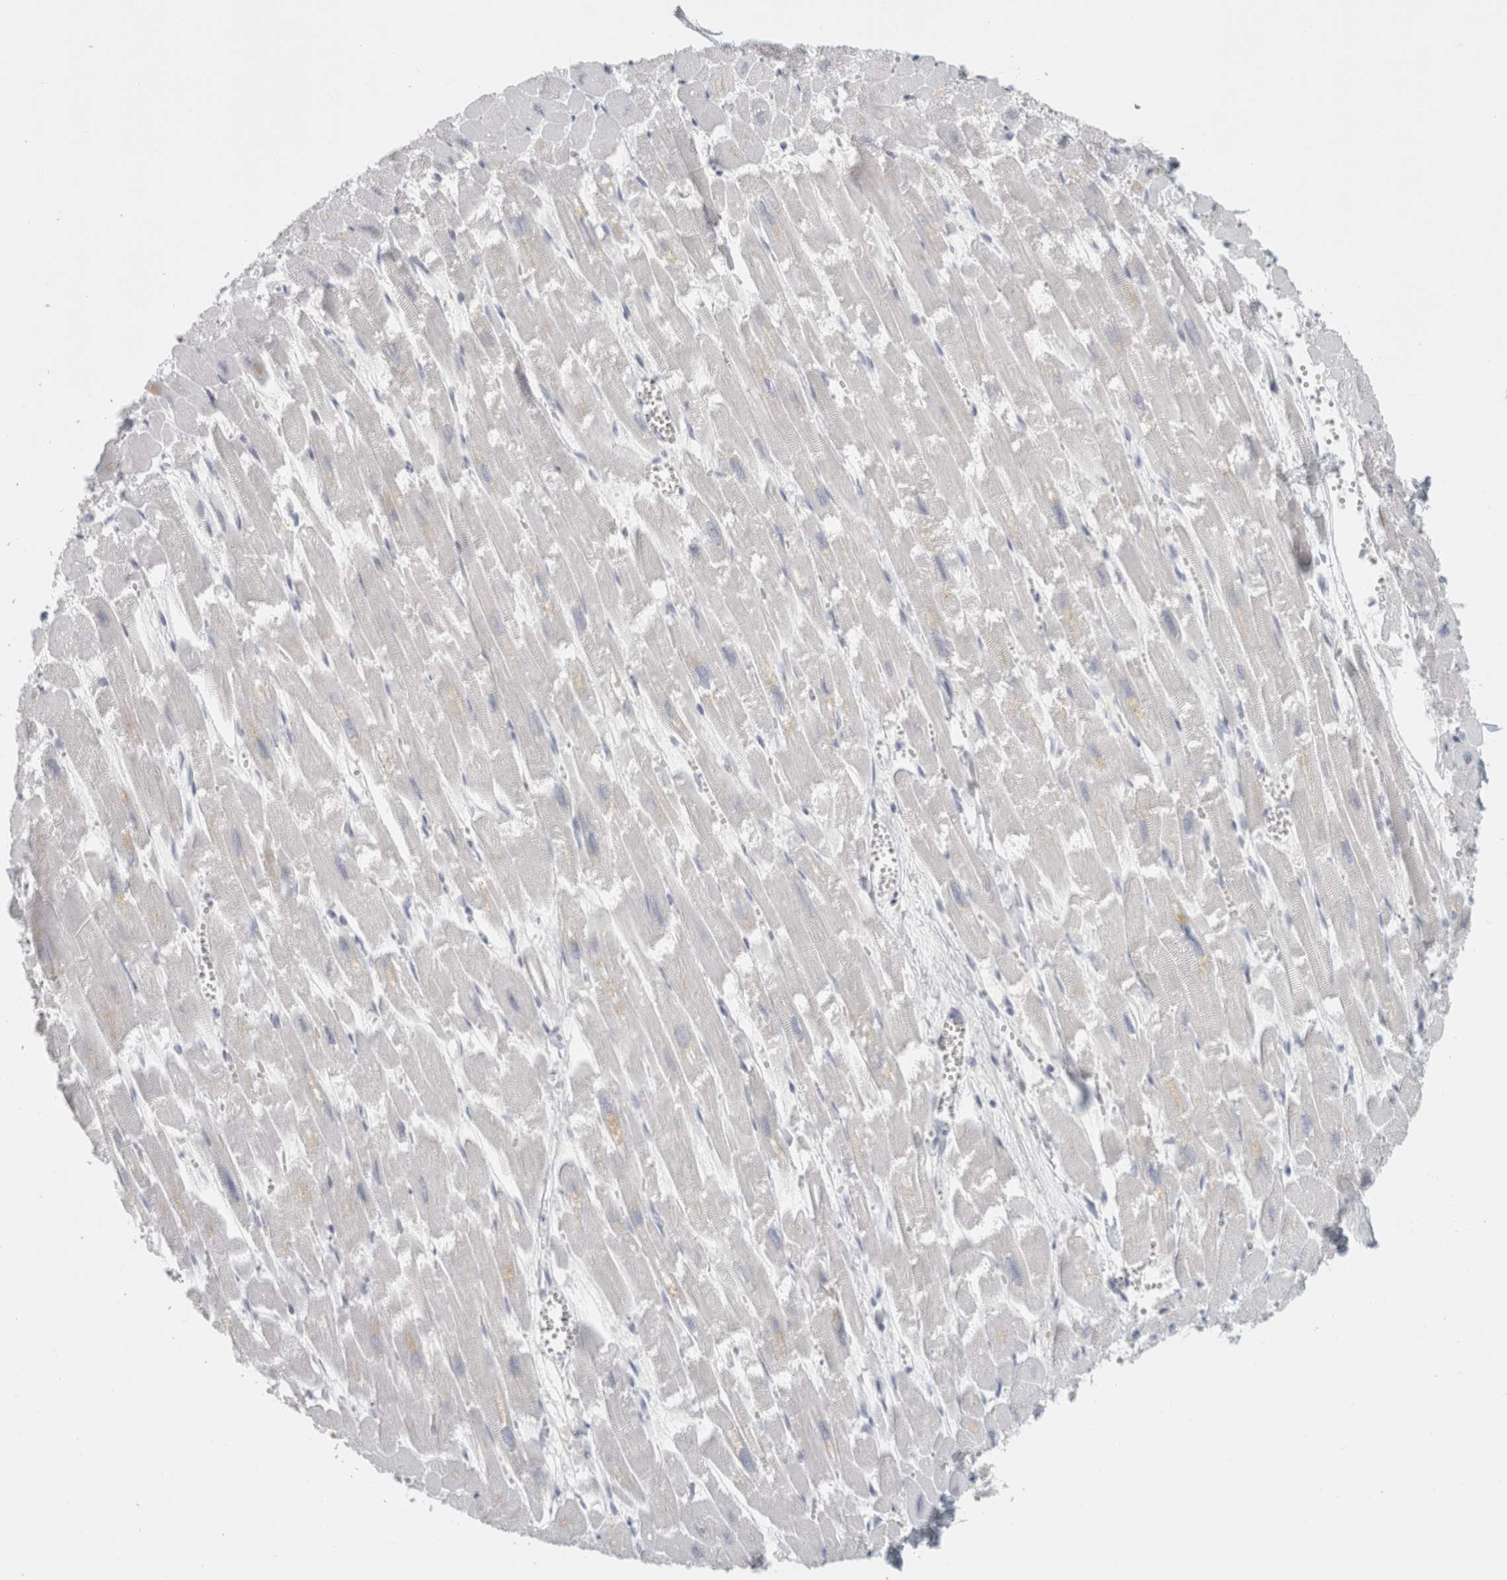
{"staining": {"intensity": "negative", "quantity": "none", "location": "none"}, "tissue": "heart muscle", "cell_type": "Cardiomyocytes", "image_type": "normal", "snomed": [{"axis": "morphology", "description": "Normal tissue, NOS"}, {"axis": "topography", "description": "Heart"}], "caption": "A high-resolution histopathology image shows immunohistochemistry (IHC) staining of benign heart muscle, which demonstrates no significant positivity in cardiomyocytes.", "gene": "SLC28A3", "patient": {"sex": "male", "age": 54}}